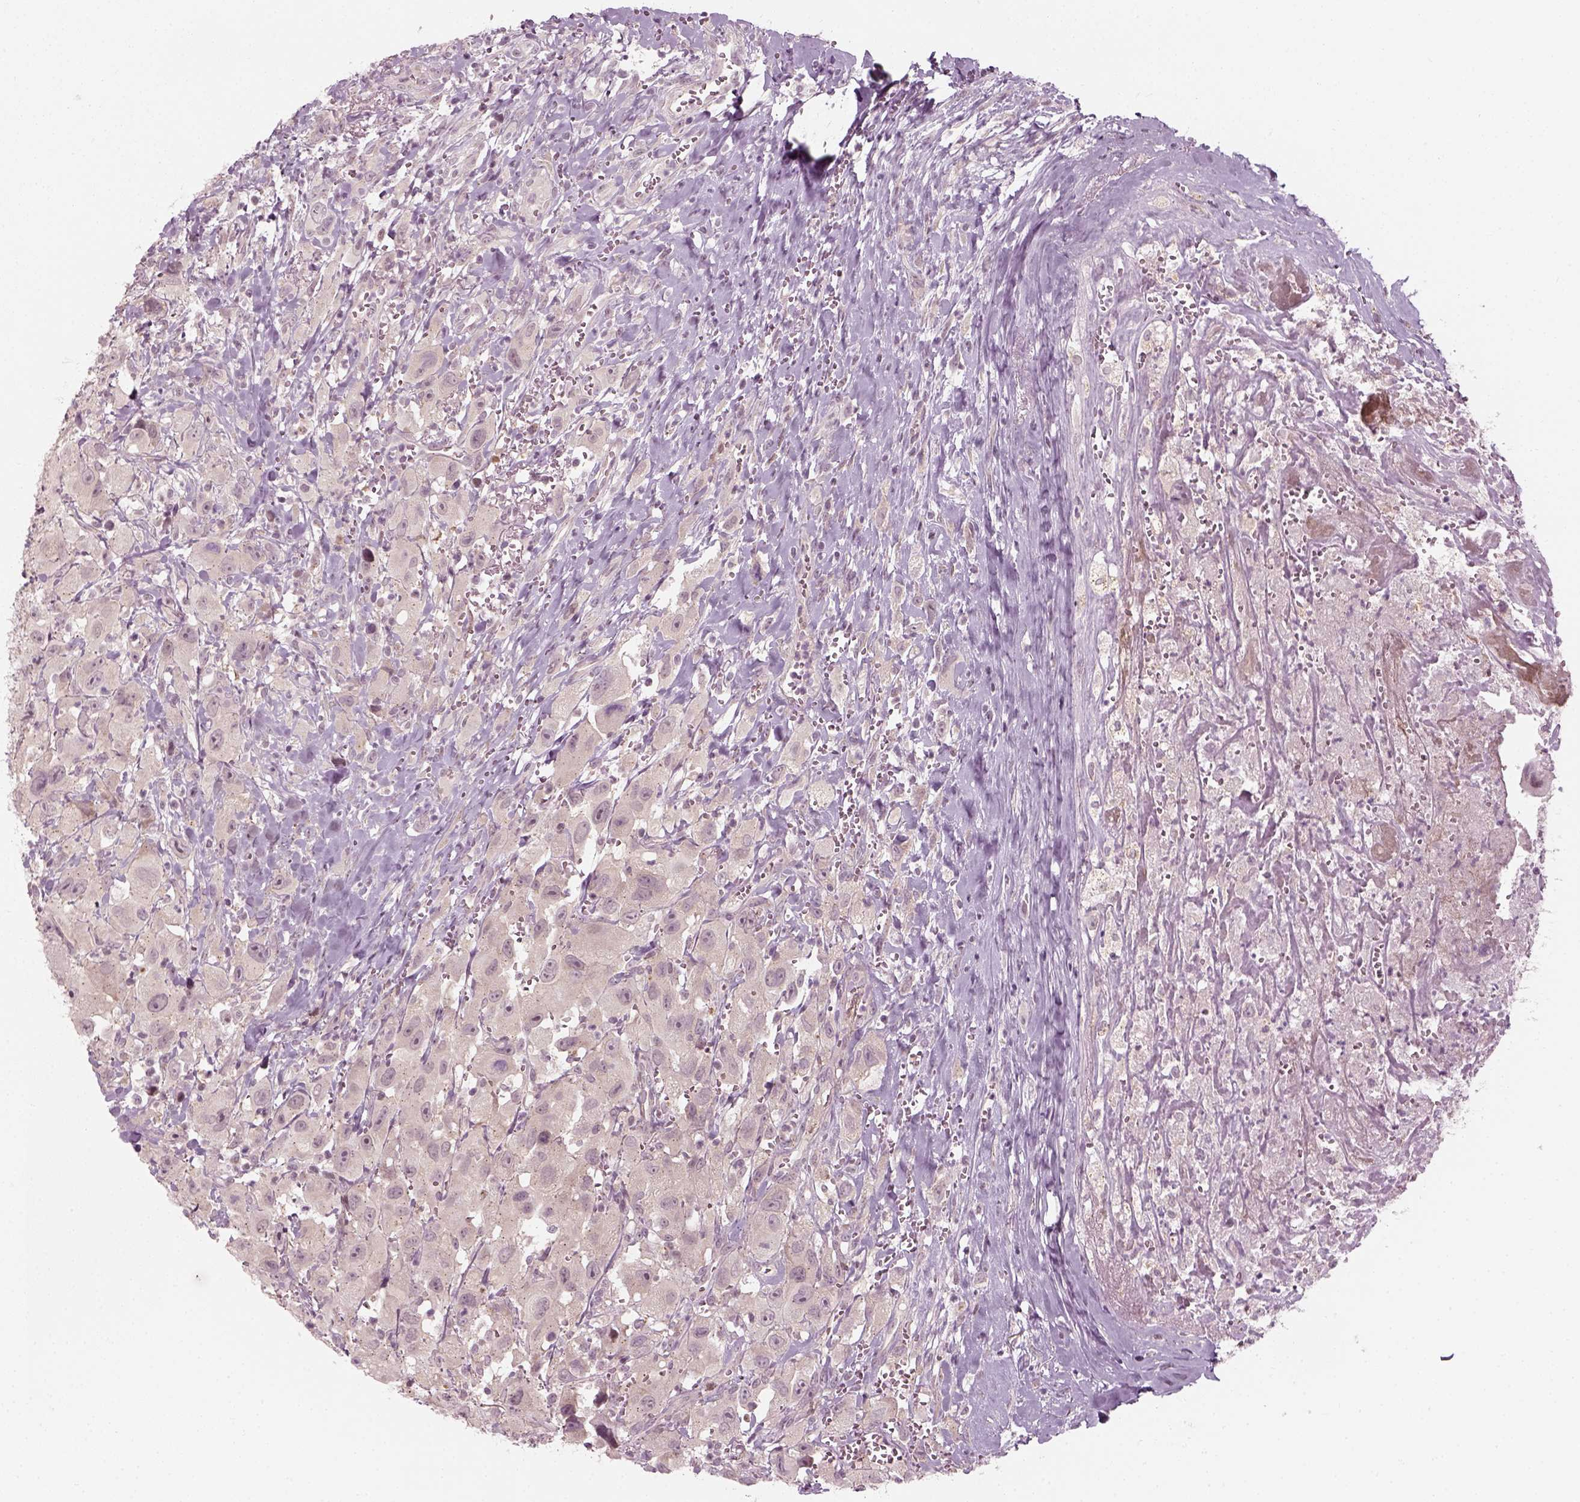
{"staining": {"intensity": "negative", "quantity": "none", "location": "none"}, "tissue": "head and neck cancer", "cell_type": "Tumor cells", "image_type": "cancer", "snomed": [{"axis": "morphology", "description": "Squamous cell carcinoma, NOS"}, {"axis": "morphology", "description": "Squamous cell carcinoma, metastatic, NOS"}, {"axis": "topography", "description": "Oral tissue"}, {"axis": "topography", "description": "Head-Neck"}], "caption": "Human metastatic squamous cell carcinoma (head and neck) stained for a protein using immunohistochemistry reveals no positivity in tumor cells.", "gene": "MLIP", "patient": {"sex": "female", "age": 85}}